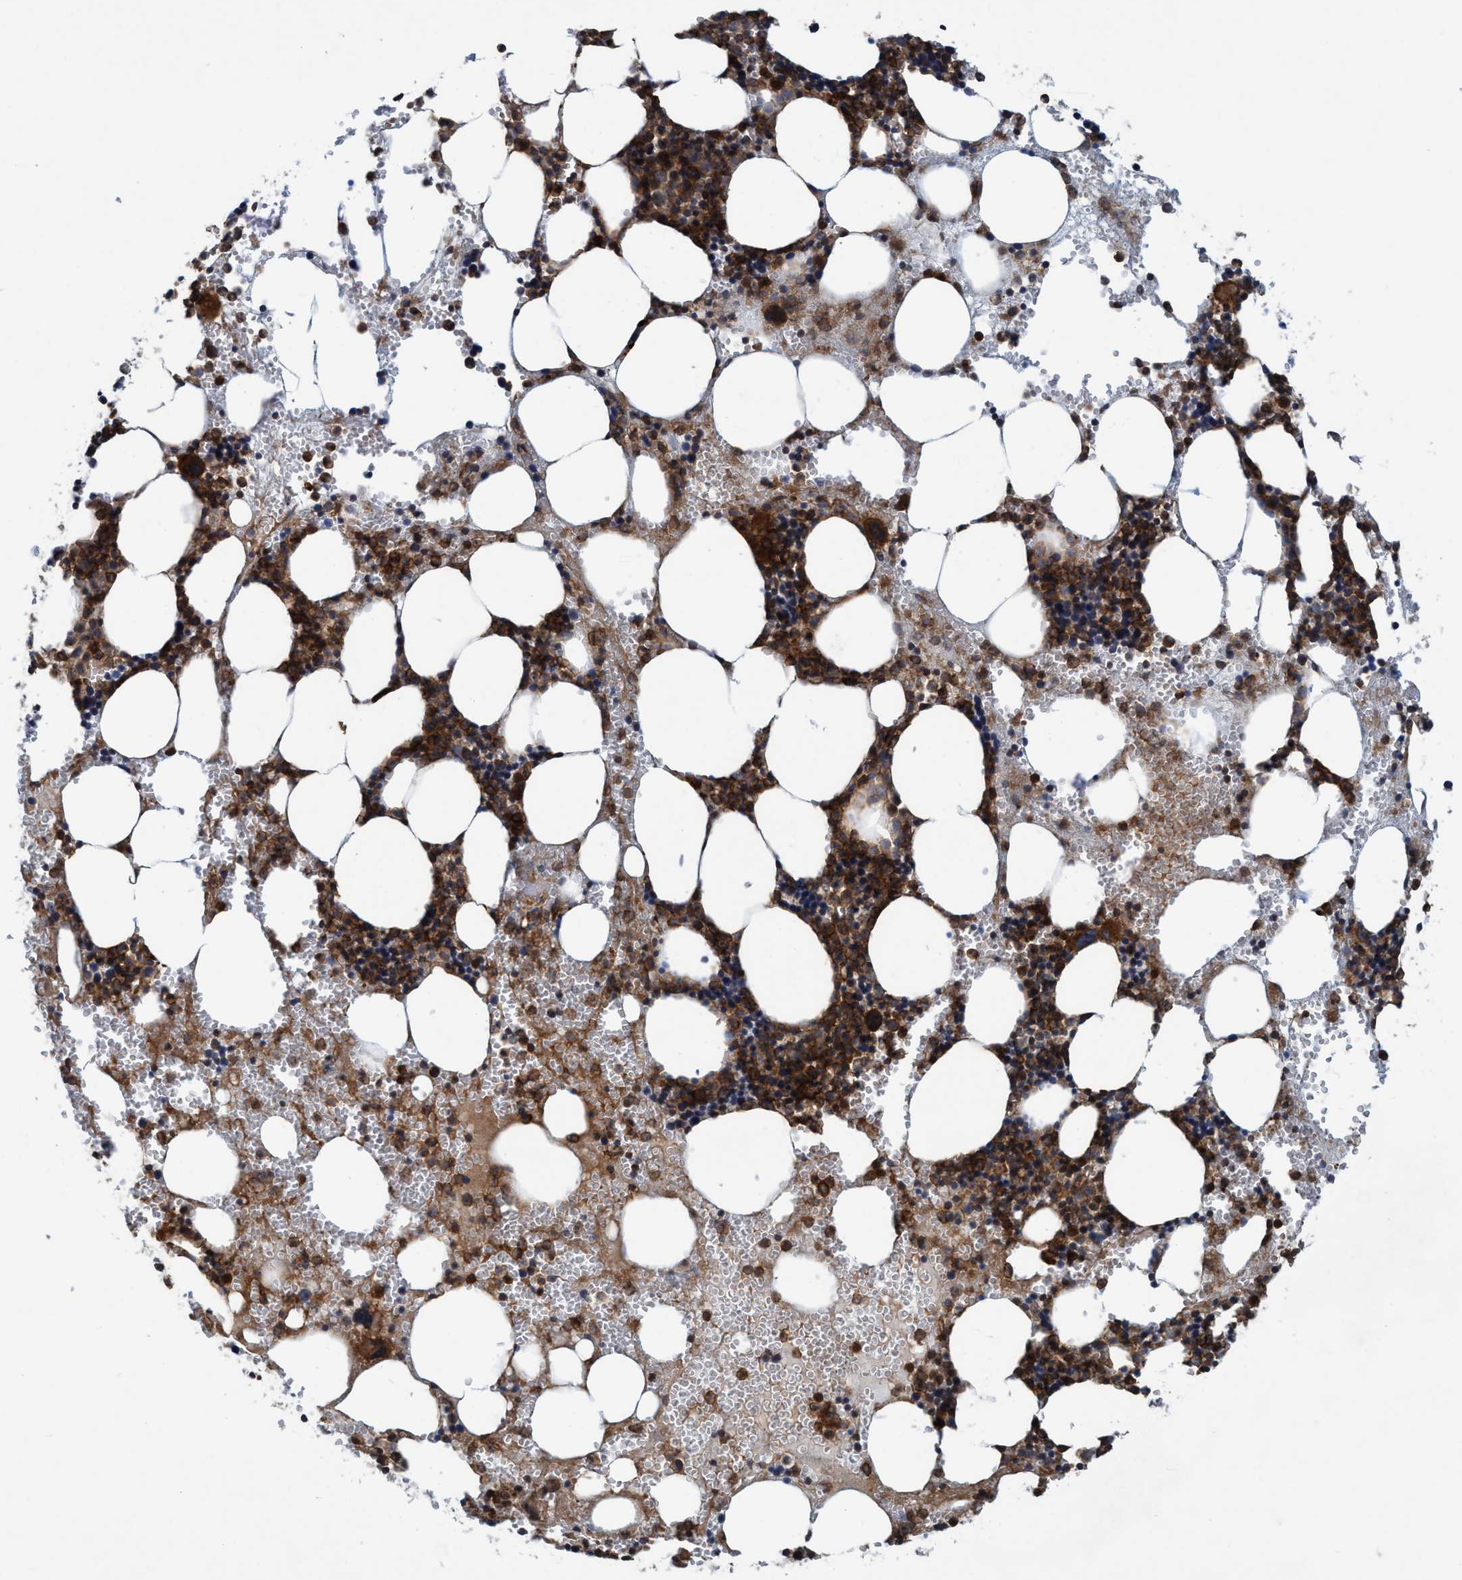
{"staining": {"intensity": "strong", "quantity": ">75%", "location": "cytoplasmic/membranous"}, "tissue": "bone marrow", "cell_type": "Hematopoietic cells", "image_type": "normal", "snomed": [{"axis": "morphology", "description": "Normal tissue, NOS"}, {"axis": "morphology", "description": "Inflammation, NOS"}, {"axis": "topography", "description": "Bone marrow"}], "caption": "This is a micrograph of immunohistochemistry (IHC) staining of unremarkable bone marrow, which shows strong expression in the cytoplasmic/membranous of hematopoietic cells.", "gene": "SLC16A3", "patient": {"sex": "female", "age": 67}}